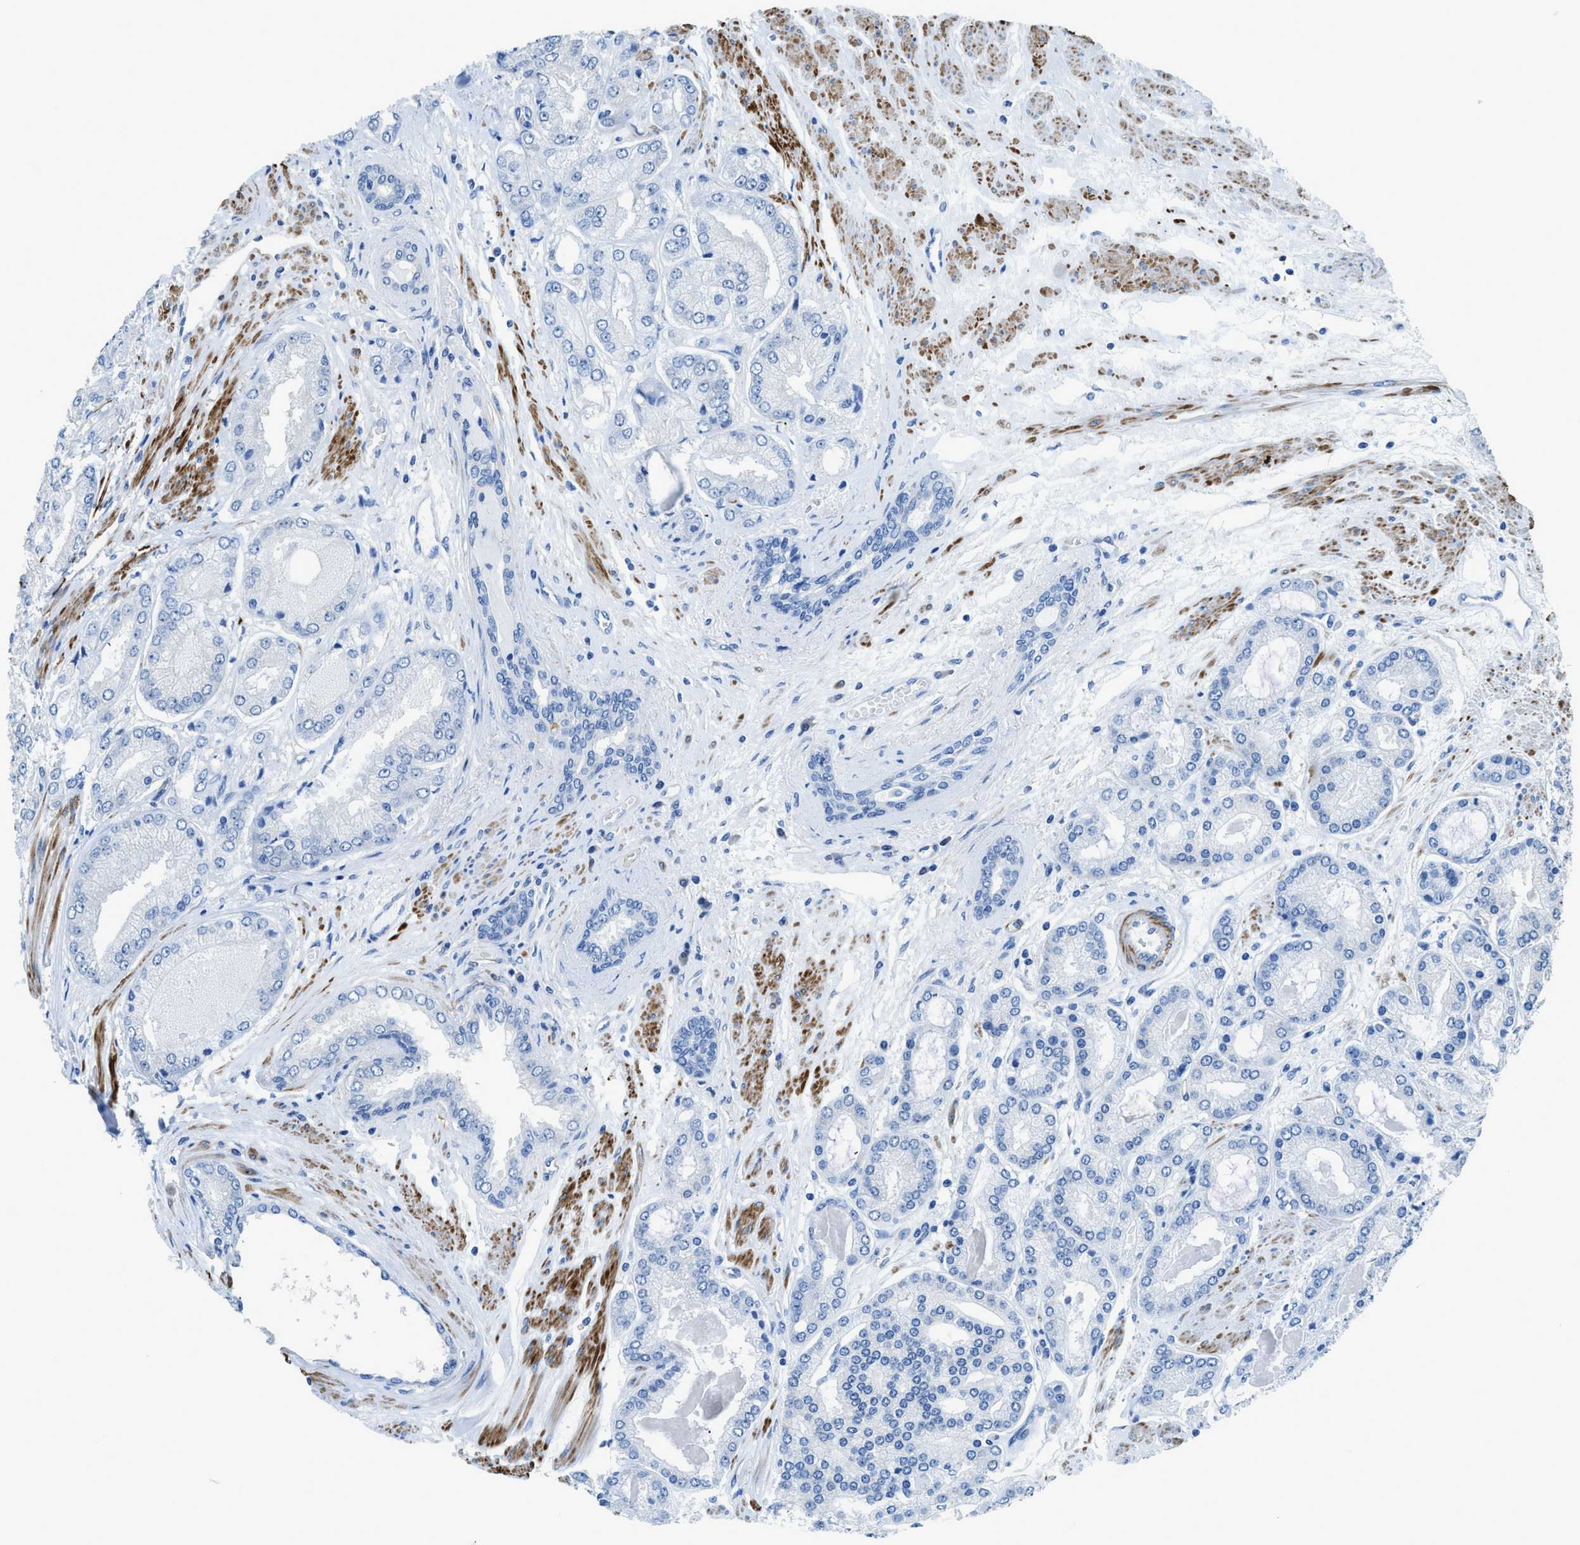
{"staining": {"intensity": "negative", "quantity": "none", "location": "none"}, "tissue": "prostate cancer", "cell_type": "Tumor cells", "image_type": "cancer", "snomed": [{"axis": "morphology", "description": "Adenocarcinoma, High grade"}, {"axis": "topography", "description": "Prostate"}], "caption": "Immunohistochemistry micrograph of neoplastic tissue: human prostate cancer (high-grade adenocarcinoma) stained with DAB (3,3'-diaminobenzidine) demonstrates no significant protein staining in tumor cells. The staining is performed using DAB brown chromogen with nuclei counter-stained in using hematoxylin.", "gene": "SYNM", "patient": {"sex": "male", "age": 59}}